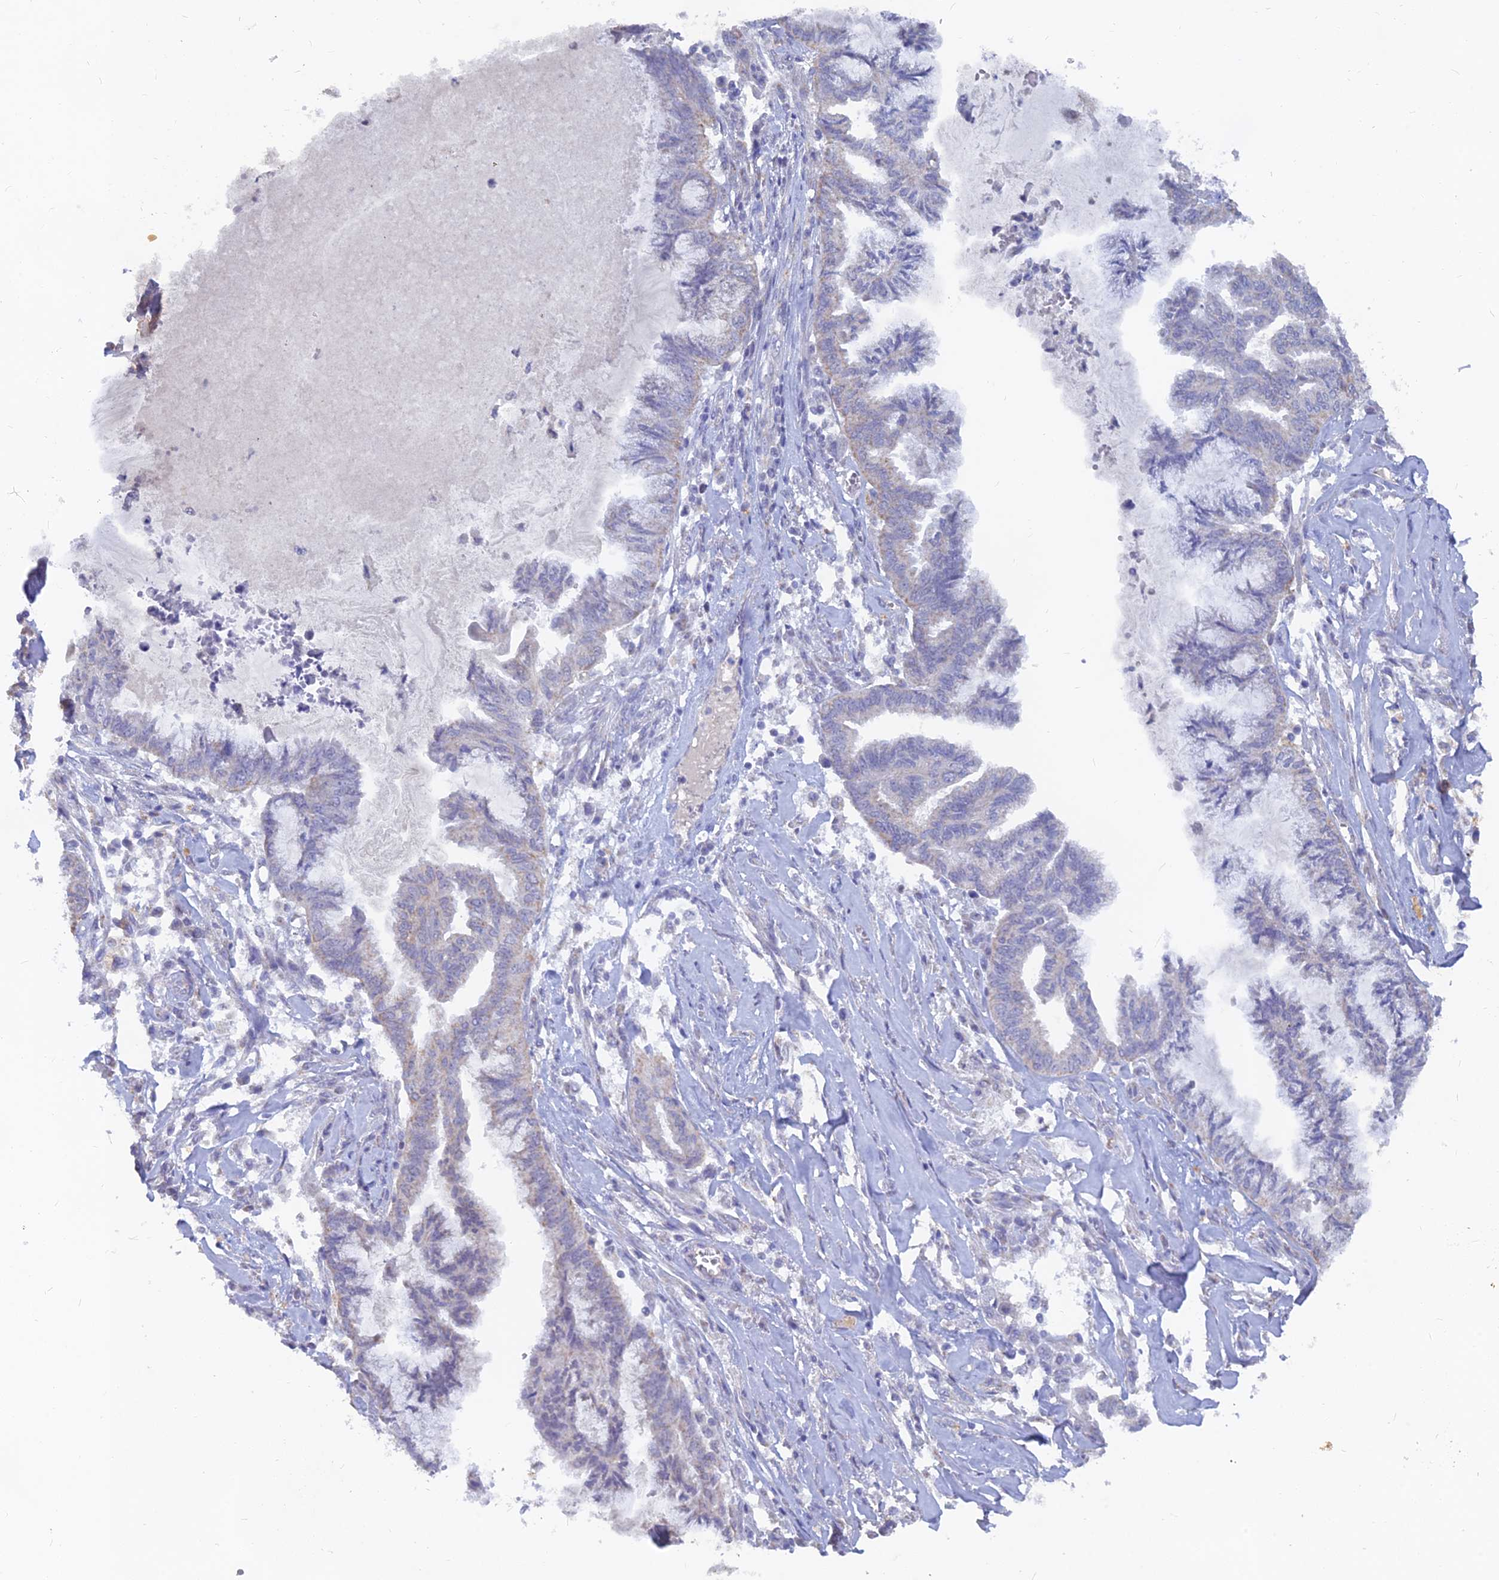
{"staining": {"intensity": "negative", "quantity": "none", "location": "none"}, "tissue": "endometrial cancer", "cell_type": "Tumor cells", "image_type": "cancer", "snomed": [{"axis": "morphology", "description": "Adenocarcinoma, NOS"}, {"axis": "topography", "description": "Endometrium"}], "caption": "An image of endometrial adenocarcinoma stained for a protein demonstrates no brown staining in tumor cells. (DAB immunohistochemistry with hematoxylin counter stain).", "gene": "LRIF1", "patient": {"sex": "female", "age": 86}}